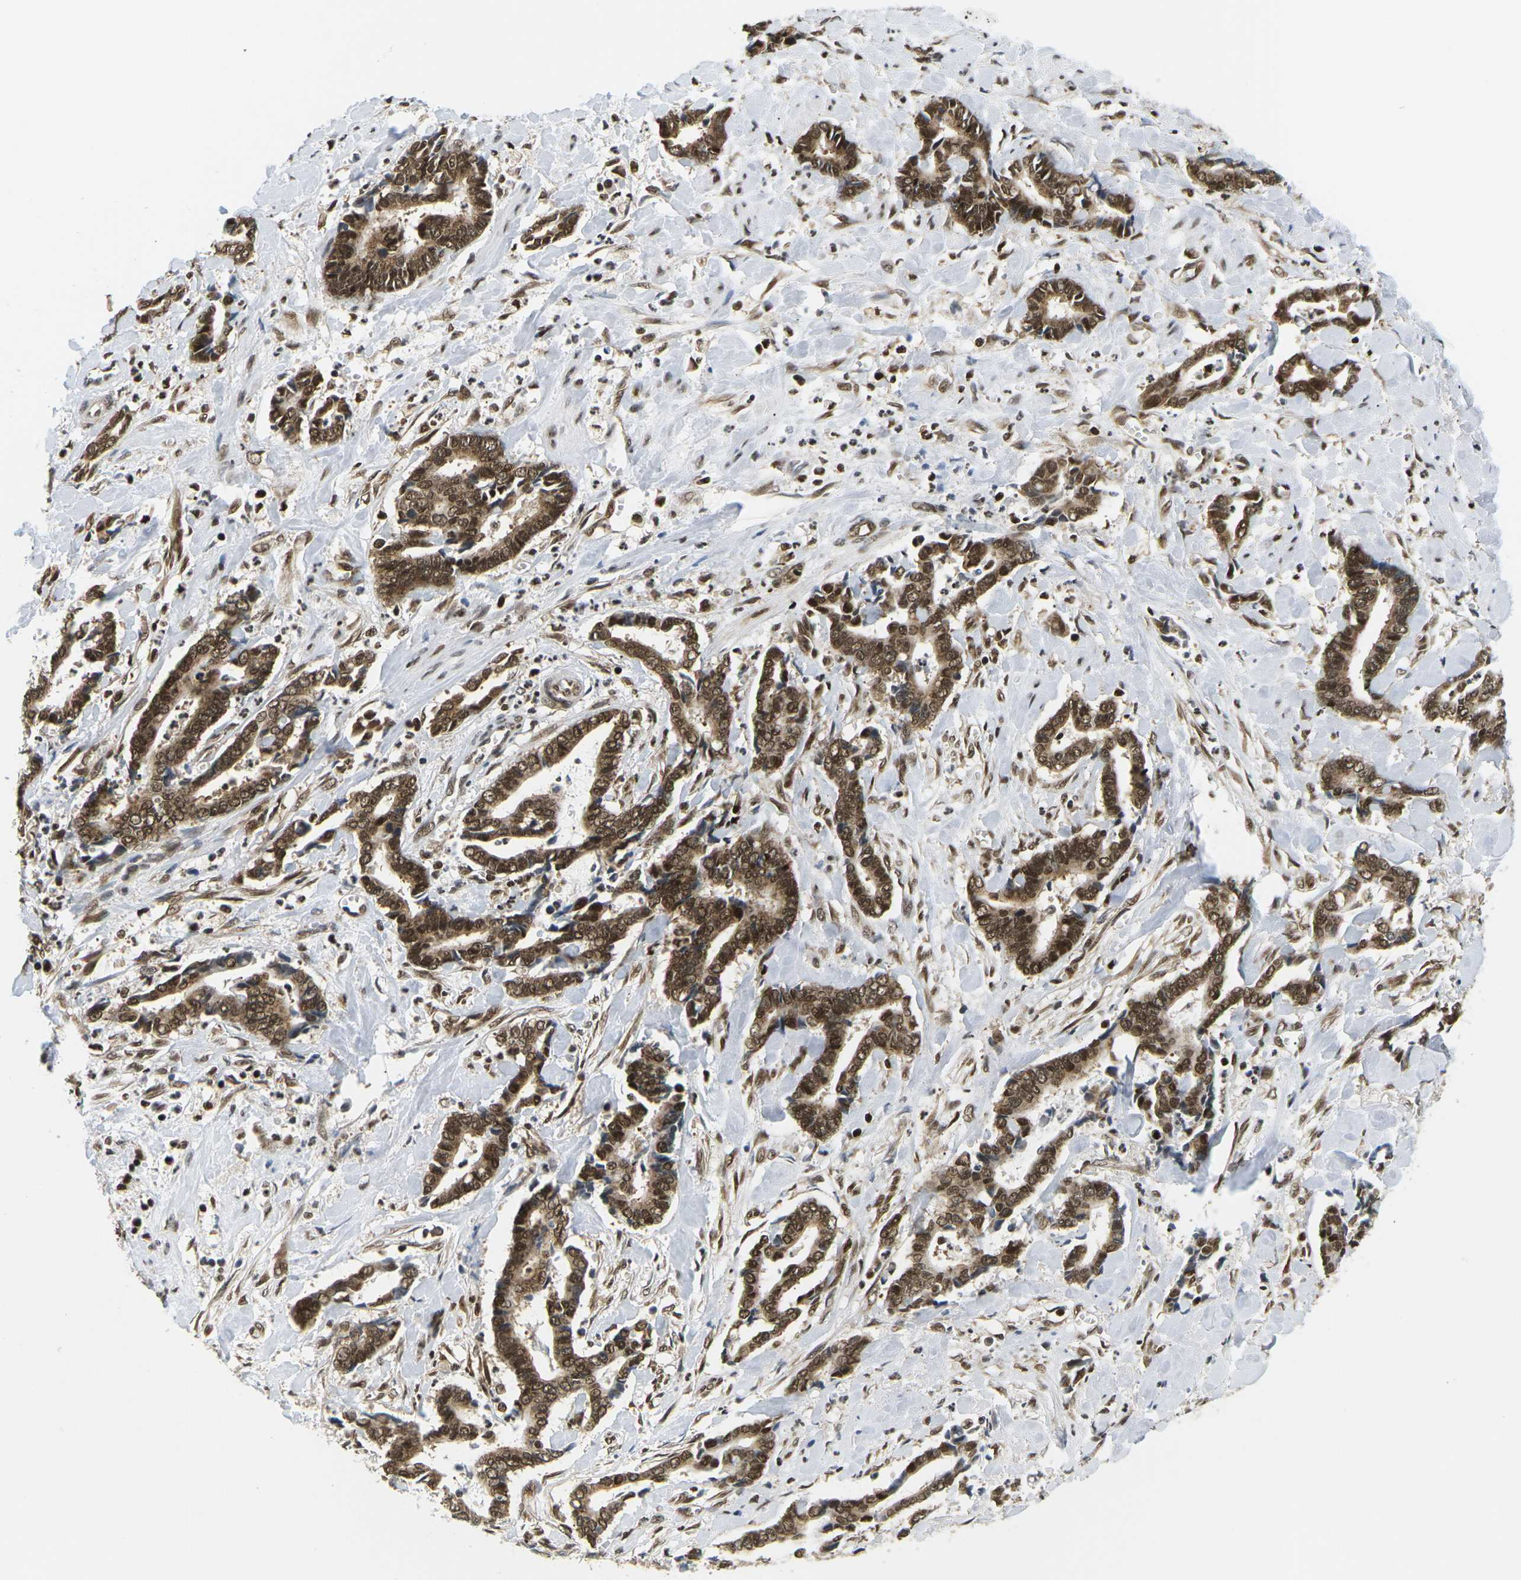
{"staining": {"intensity": "strong", "quantity": ">75%", "location": "cytoplasmic/membranous,nuclear"}, "tissue": "cervical cancer", "cell_type": "Tumor cells", "image_type": "cancer", "snomed": [{"axis": "morphology", "description": "Adenocarcinoma, NOS"}, {"axis": "topography", "description": "Cervix"}], "caption": "This is a photomicrograph of immunohistochemistry (IHC) staining of adenocarcinoma (cervical), which shows strong staining in the cytoplasmic/membranous and nuclear of tumor cells.", "gene": "CELF1", "patient": {"sex": "female", "age": 44}}